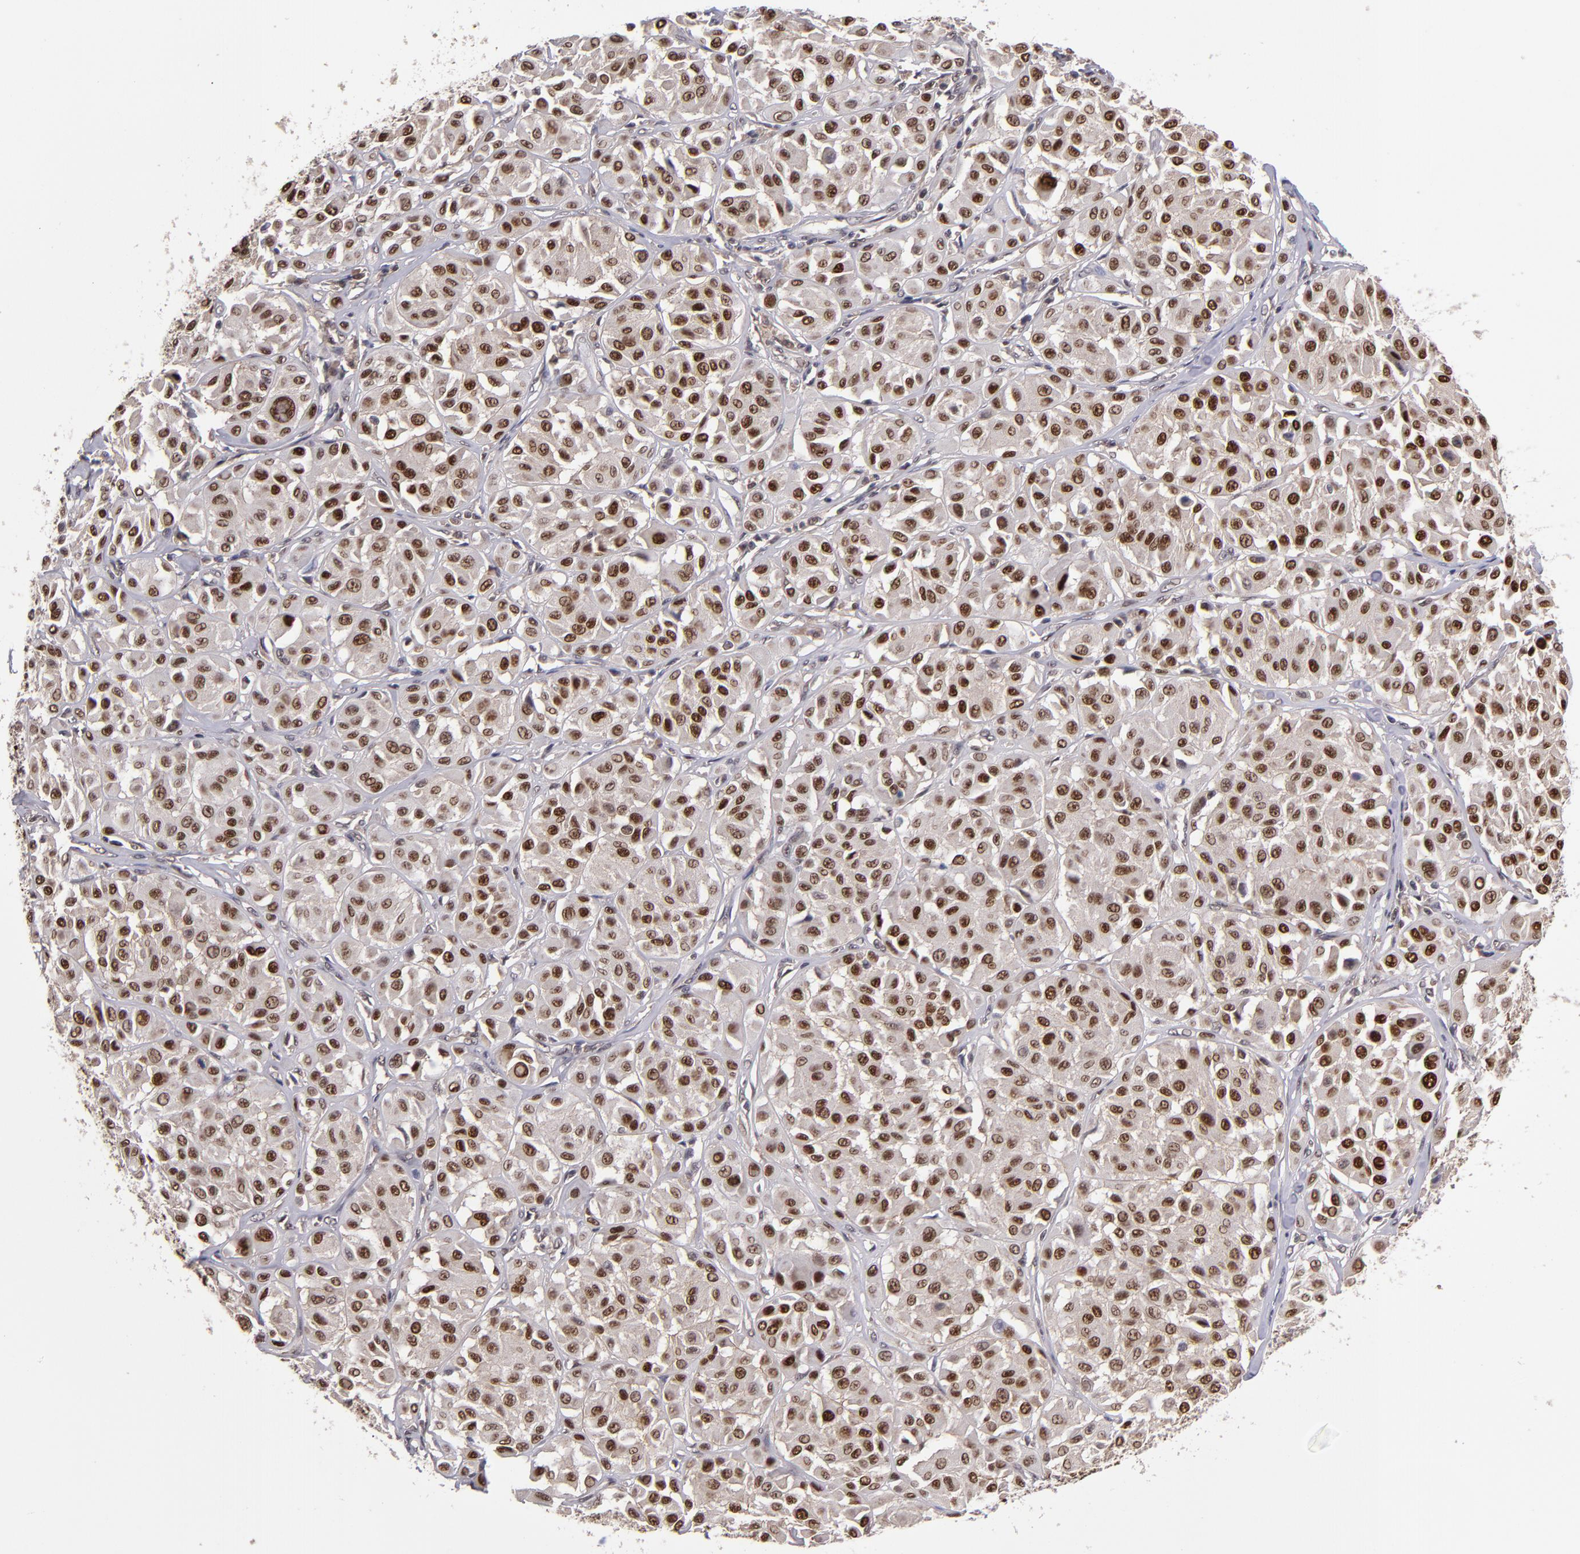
{"staining": {"intensity": "strong", "quantity": ">75%", "location": "nuclear"}, "tissue": "melanoma", "cell_type": "Tumor cells", "image_type": "cancer", "snomed": [{"axis": "morphology", "description": "Malignant melanoma, Metastatic site"}, {"axis": "topography", "description": "Soft tissue"}], "caption": "Immunohistochemistry (IHC) of human malignant melanoma (metastatic site) displays high levels of strong nuclear expression in approximately >75% of tumor cells.", "gene": "EP300", "patient": {"sex": "male", "age": 41}}